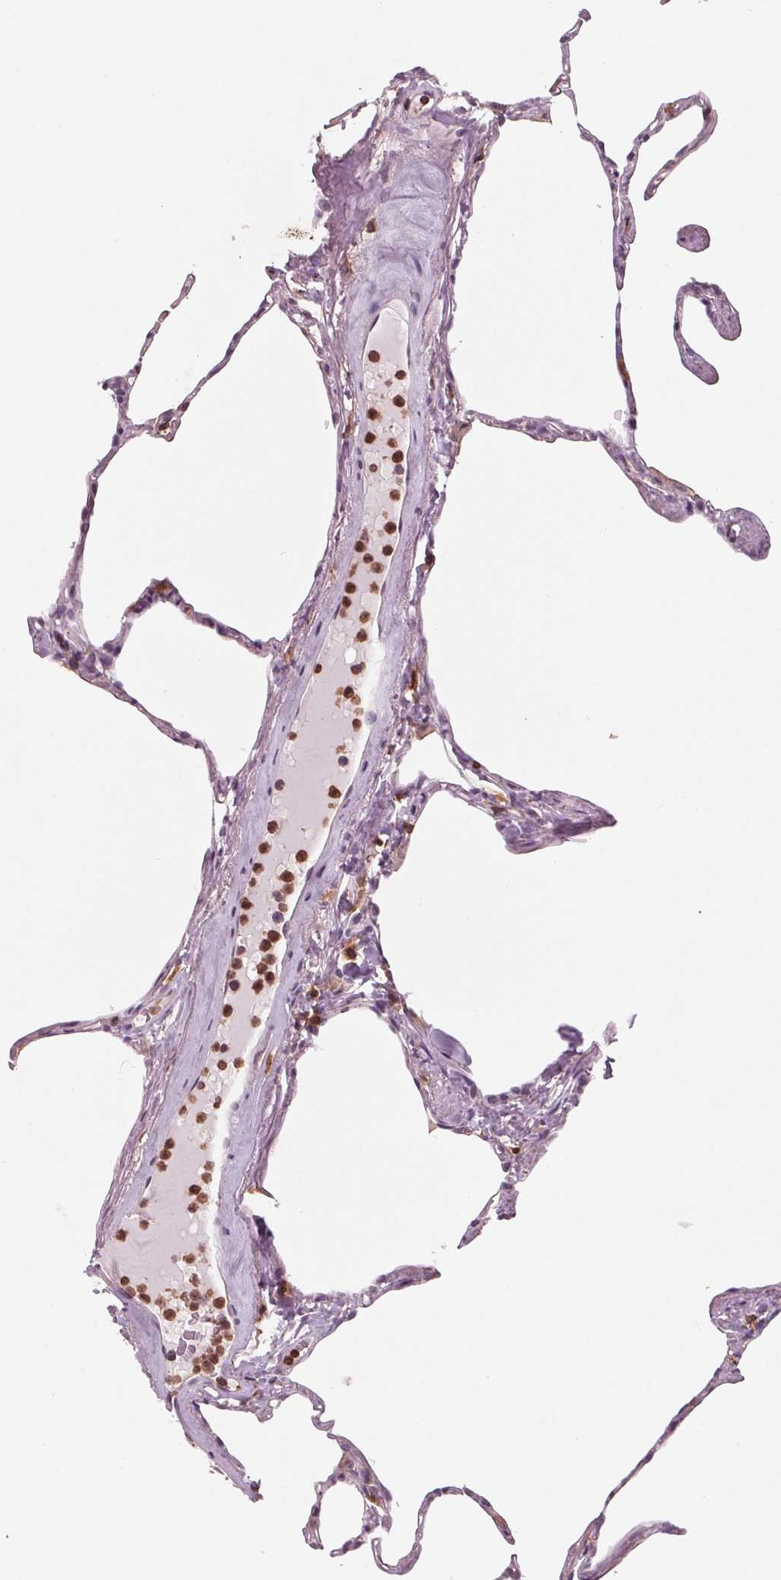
{"staining": {"intensity": "negative", "quantity": "none", "location": "none"}, "tissue": "lung", "cell_type": "Alveolar cells", "image_type": "normal", "snomed": [{"axis": "morphology", "description": "Normal tissue, NOS"}, {"axis": "topography", "description": "Lung"}], "caption": "IHC of benign lung reveals no positivity in alveolar cells. (Stains: DAB immunohistochemistry with hematoxylin counter stain, Microscopy: brightfield microscopy at high magnification).", "gene": "ARHGAP25", "patient": {"sex": "male", "age": 65}}